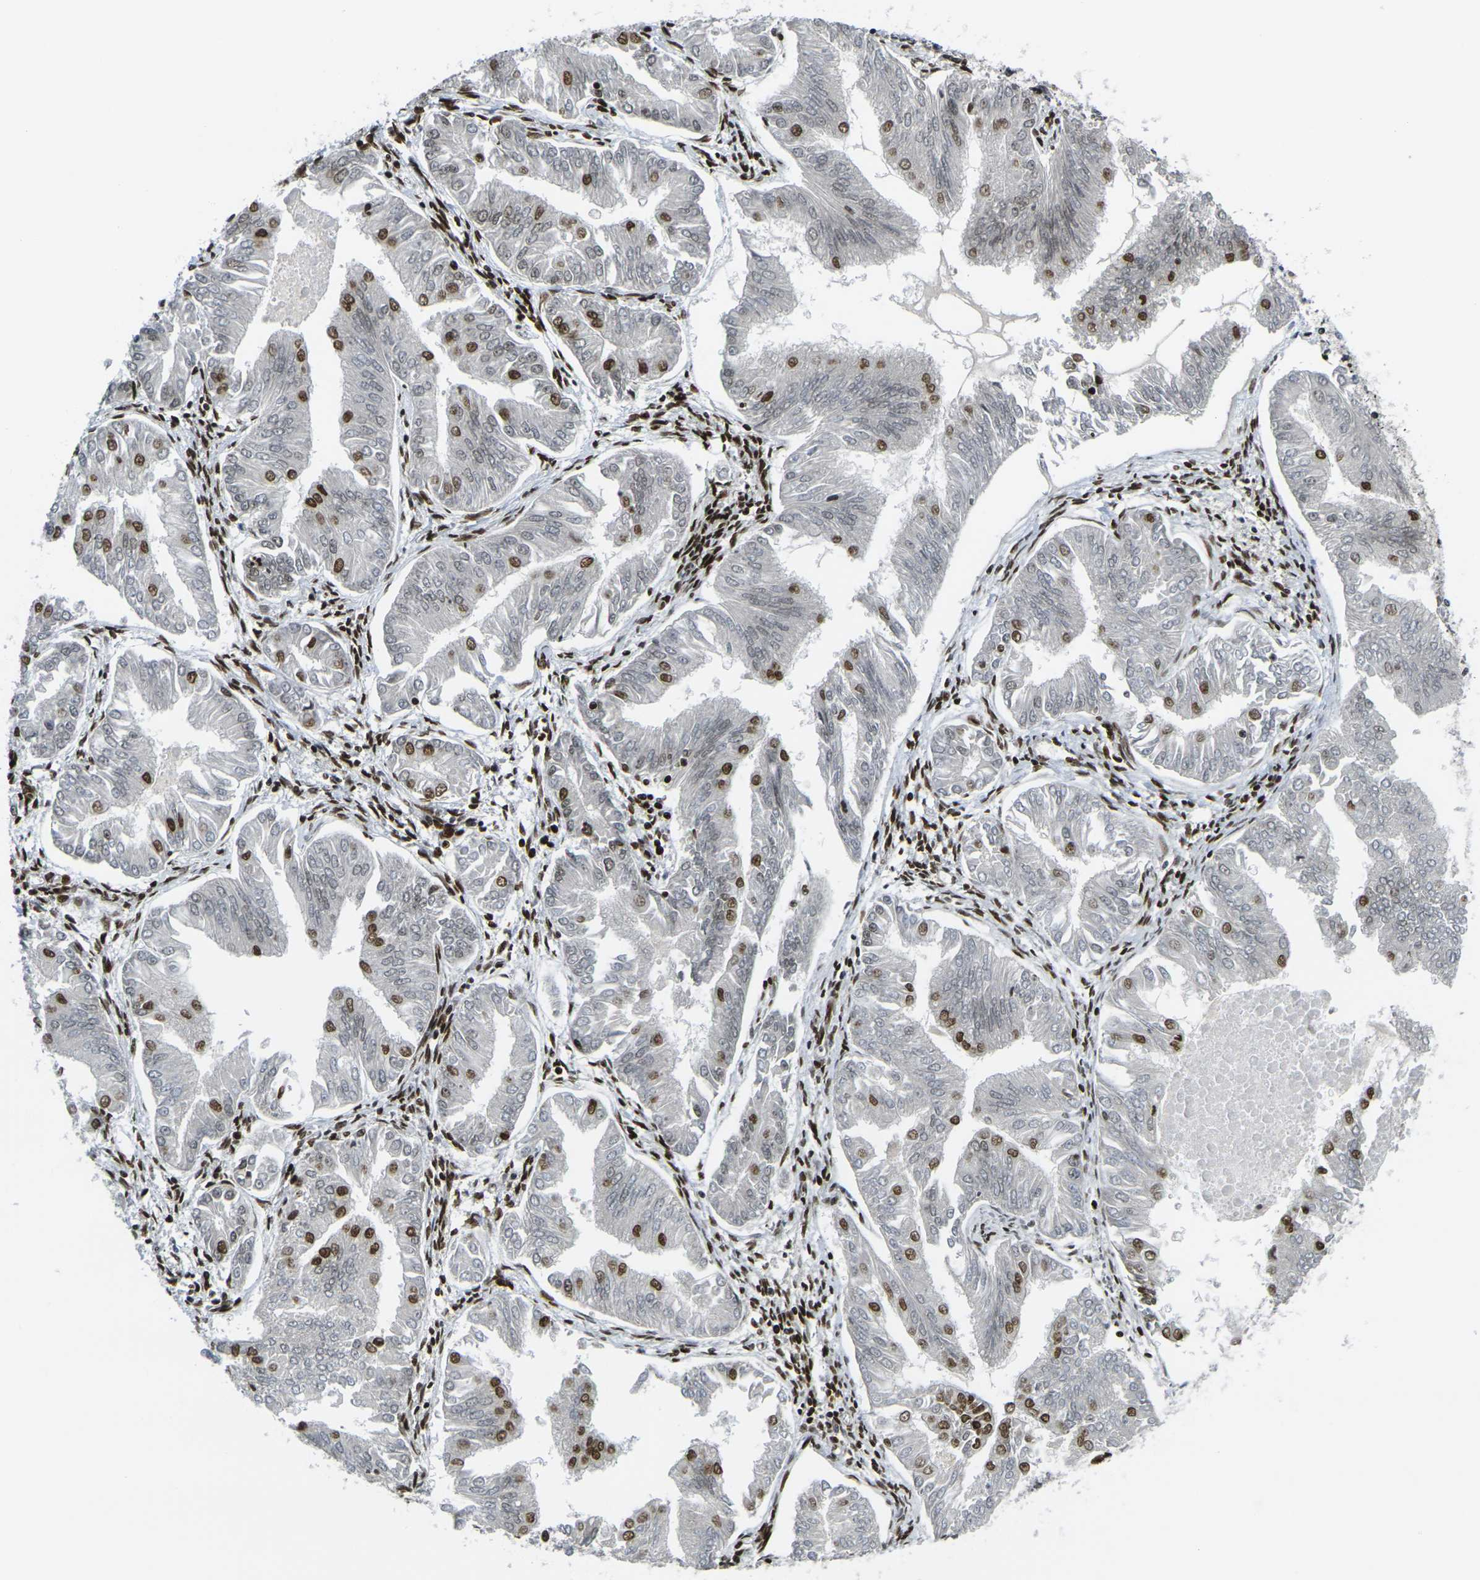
{"staining": {"intensity": "moderate", "quantity": "25%-75%", "location": "nuclear"}, "tissue": "endometrial cancer", "cell_type": "Tumor cells", "image_type": "cancer", "snomed": [{"axis": "morphology", "description": "Adenocarcinoma, NOS"}, {"axis": "topography", "description": "Endometrium"}], "caption": "This histopathology image exhibits IHC staining of human endometrial cancer, with medium moderate nuclear expression in approximately 25%-75% of tumor cells.", "gene": "H1-10", "patient": {"sex": "female", "age": 53}}